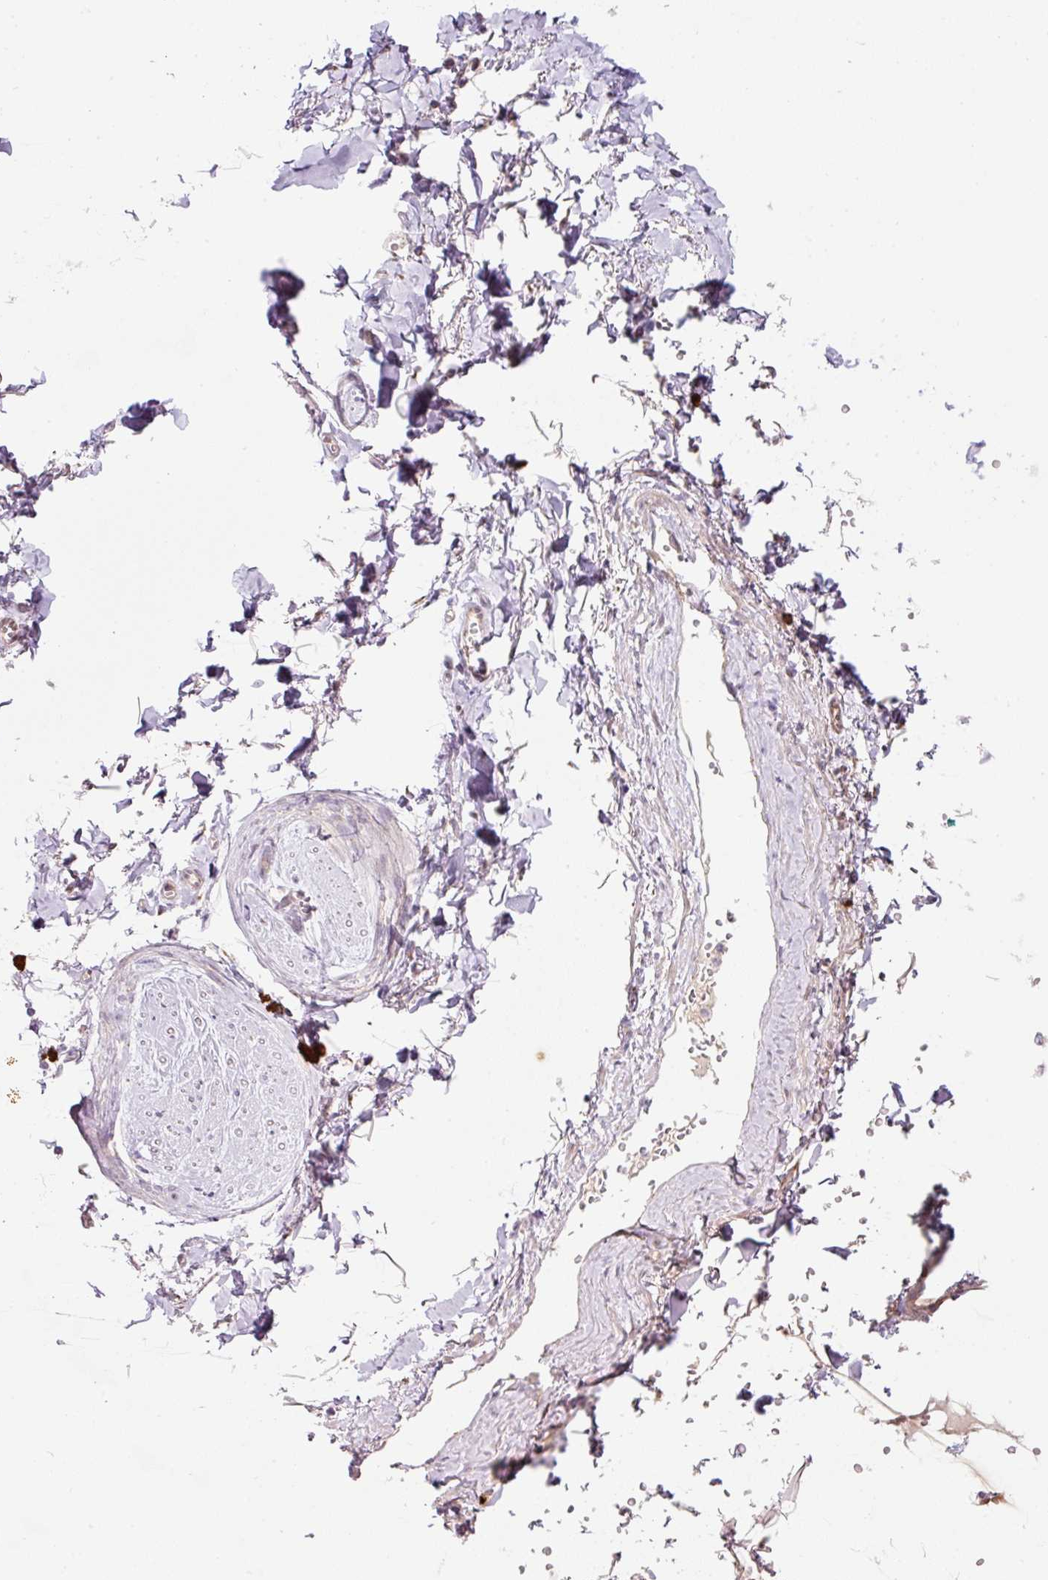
{"staining": {"intensity": "negative", "quantity": "none", "location": "none"}, "tissue": "adipose tissue", "cell_type": "Adipocytes", "image_type": "normal", "snomed": [{"axis": "morphology", "description": "Normal tissue, NOS"}, {"axis": "topography", "description": "Vulva"}, {"axis": "topography", "description": "Vagina"}, {"axis": "topography", "description": "Peripheral nerve tissue"}], "caption": "Human adipose tissue stained for a protein using immunohistochemistry demonstrates no expression in adipocytes.", "gene": "NBPF11", "patient": {"sex": "female", "age": 66}}